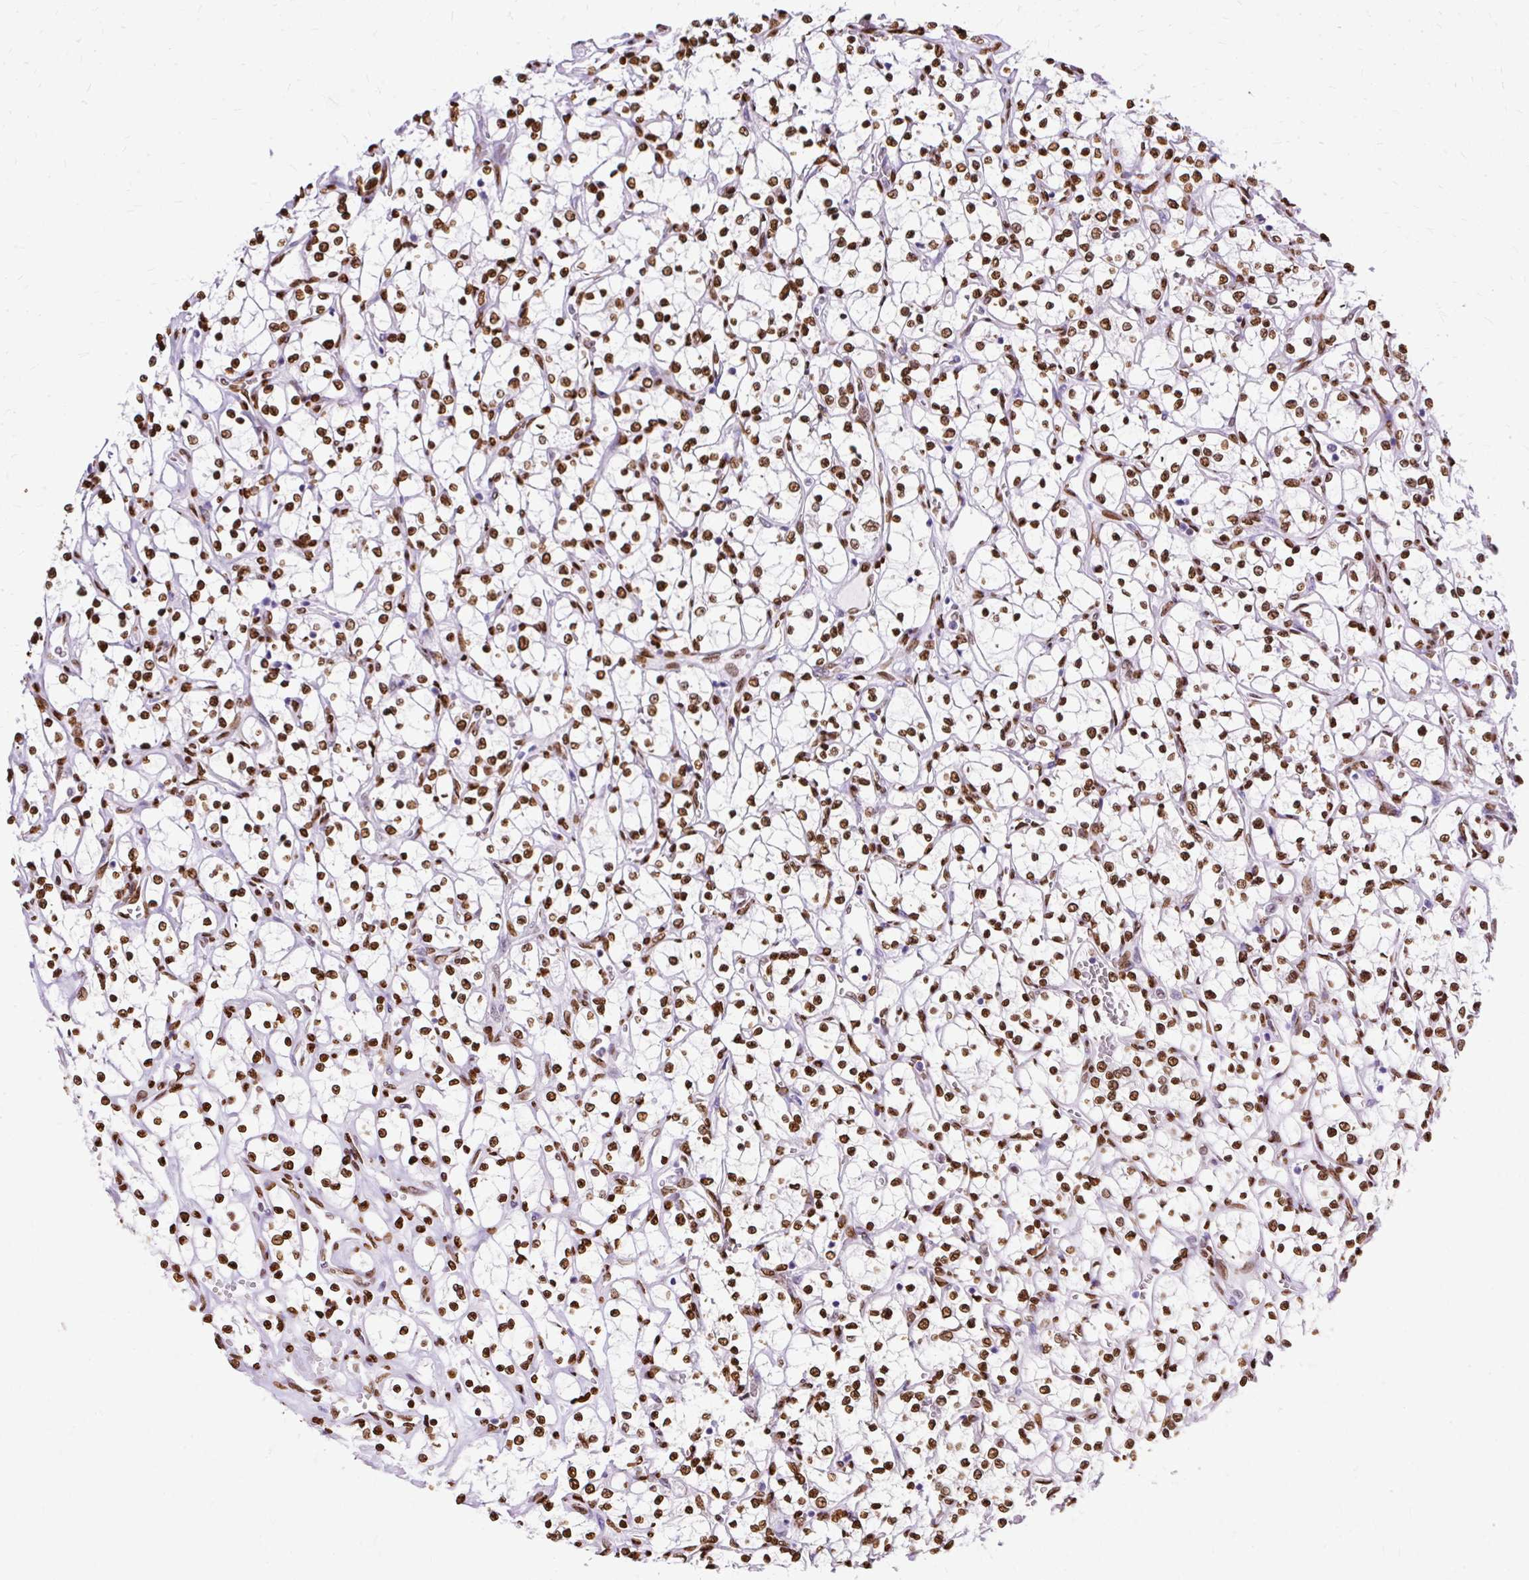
{"staining": {"intensity": "strong", "quantity": ">75%", "location": "nuclear"}, "tissue": "renal cancer", "cell_type": "Tumor cells", "image_type": "cancer", "snomed": [{"axis": "morphology", "description": "Adenocarcinoma, NOS"}, {"axis": "topography", "description": "Kidney"}], "caption": "An image of renal cancer (adenocarcinoma) stained for a protein reveals strong nuclear brown staining in tumor cells.", "gene": "TMEM184C", "patient": {"sex": "female", "age": 69}}